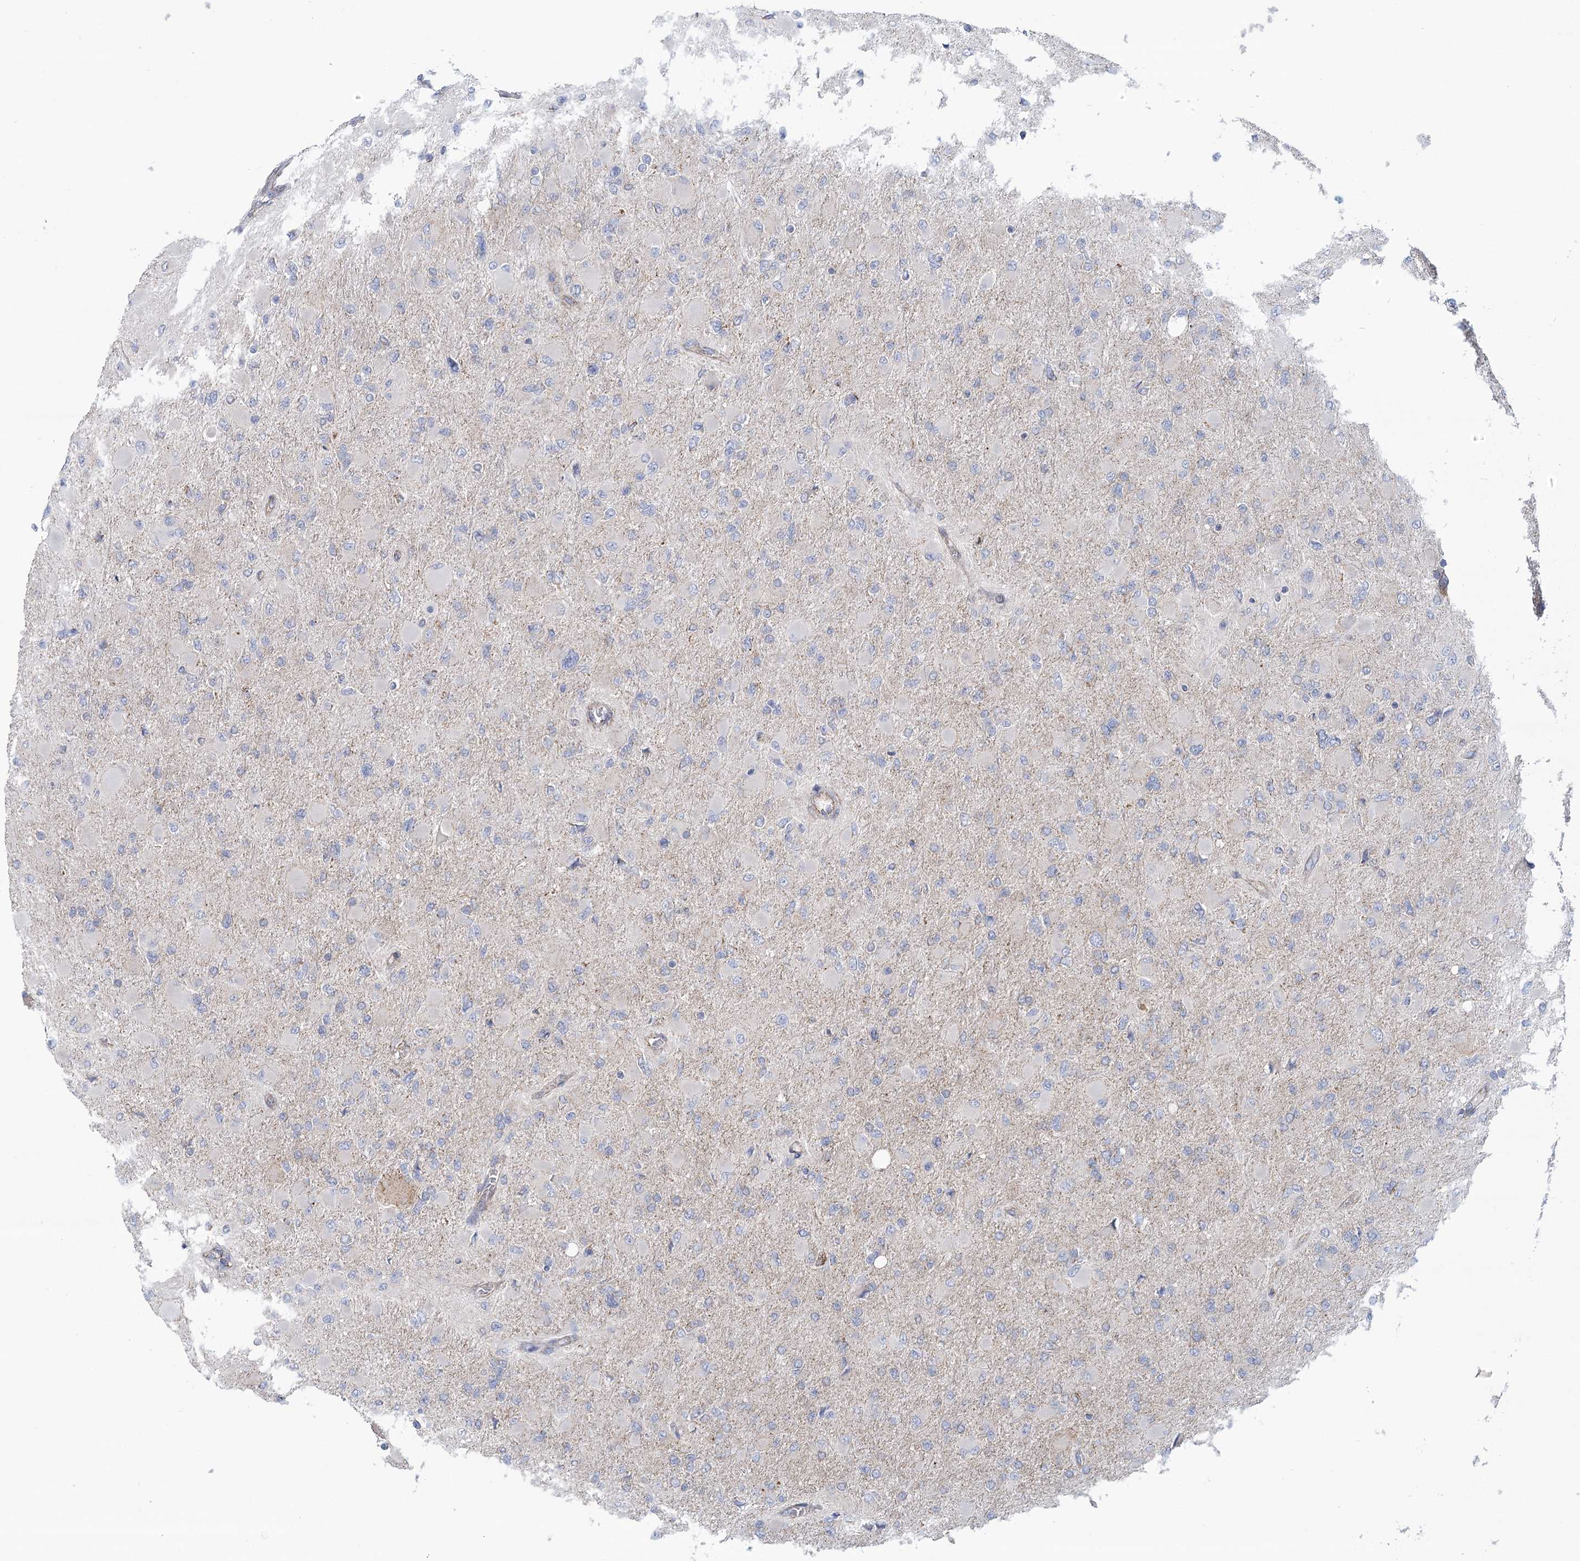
{"staining": {"intensity": "moderate", "quantity": "<25%", "location": "cytoplasmic/membranous"}, "tissue": "glioma", "cell_type": "Tumor cells", "image_type": "cancer", "snomed": [{"axis": "morphology", "description": "Glioma, malignant, High grade"}, {"axis": "topography", "description": "Cerebral cortex"}], "caption": "DAB (3,3'-diaminobenzidine) immunohistochemical staining of human glioma reveals moderate cytoplasmic/membranous protein staining in about <25% of tumor cells.", "gene": "SNX7", "patient": {"sex": "female", "age": 36}}